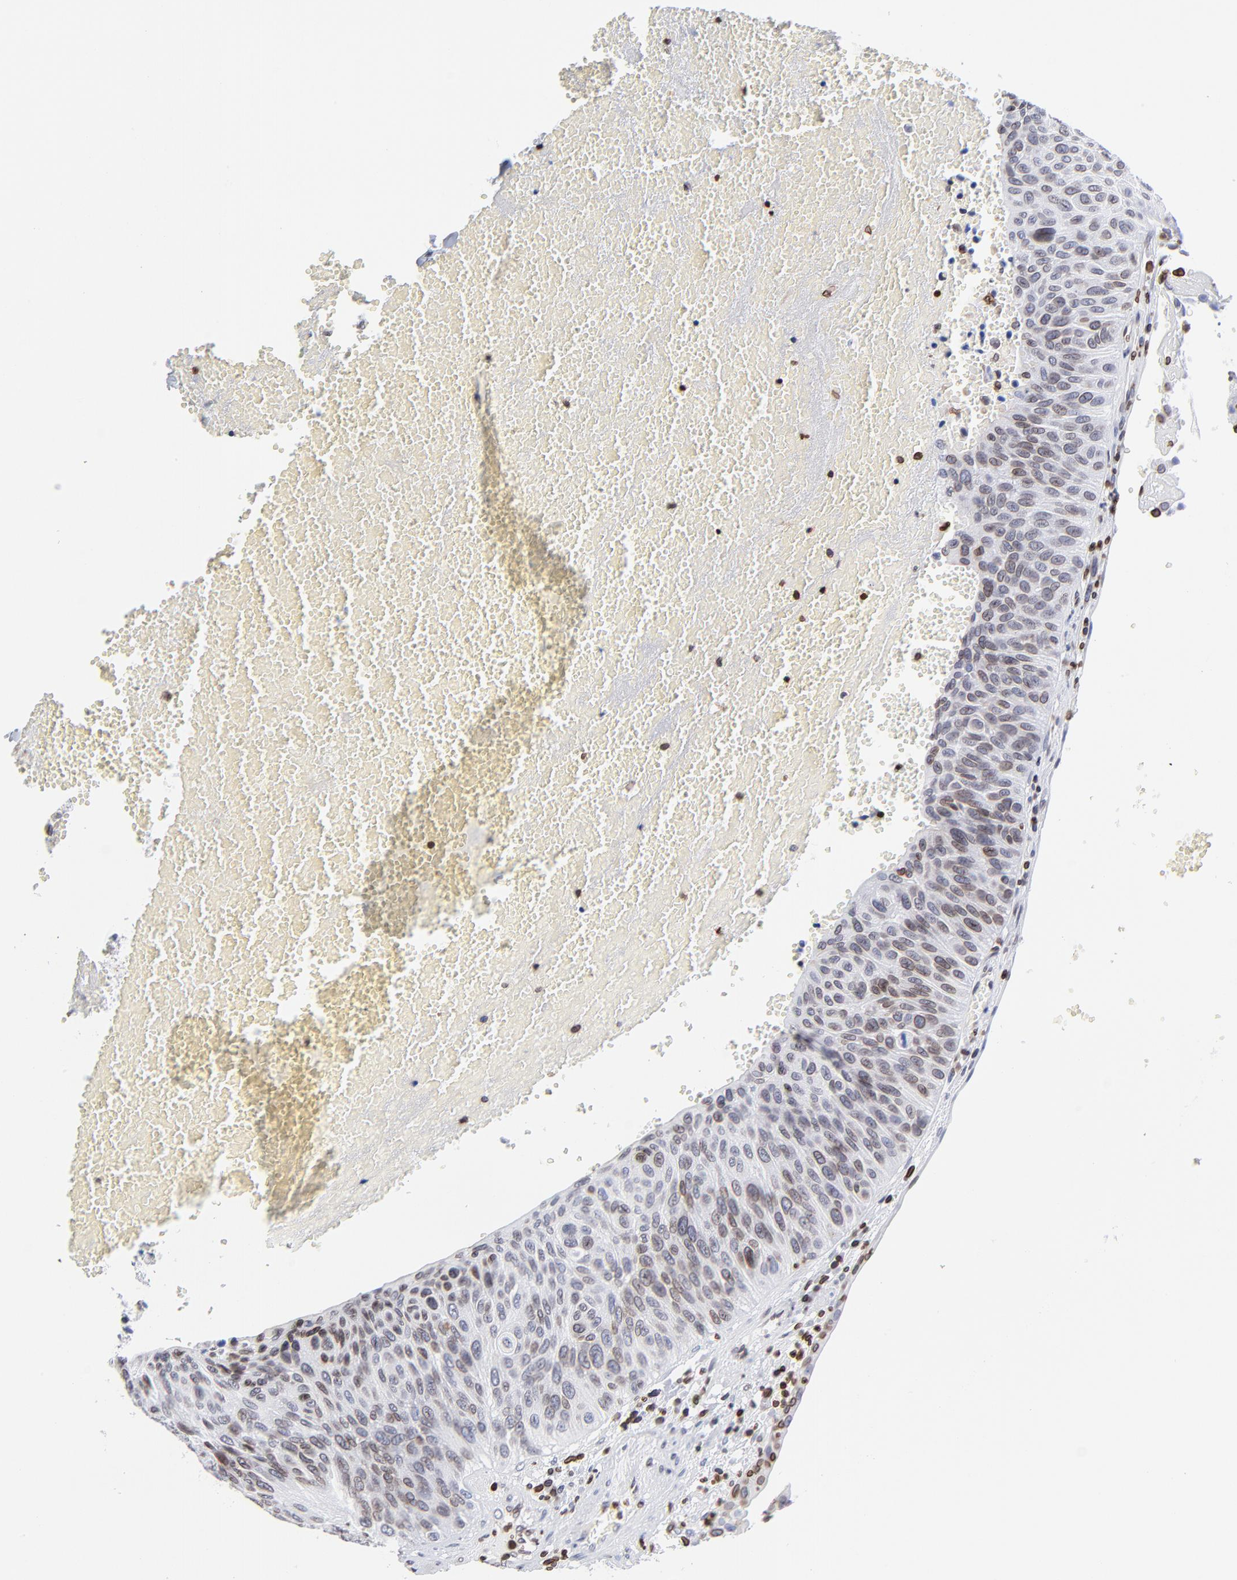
{"staining": {"intensity": "moderate", "quantity": "25%-75%", "location": "cytoplasmic/membranous,nuclear"}, "tissue": "urothelial cancer", "cell_type": "Tumor cells", "image_type": "cancer", "snomed": [{"axis": "morphology", "description": "Urothelial carcinoma, High grade"}, {"axis": "topography", "description": "Urinary bladder"}], "caption": "This micrograph demonstrates immunohistochemistry staining of urothelial cancer, with medium moderate cytoplasmic/membranous and nuclear positivity in about 25%-75% of tumor cells.", "gene": "THAP7", "patient": {"sex": "male", "age": 66}}